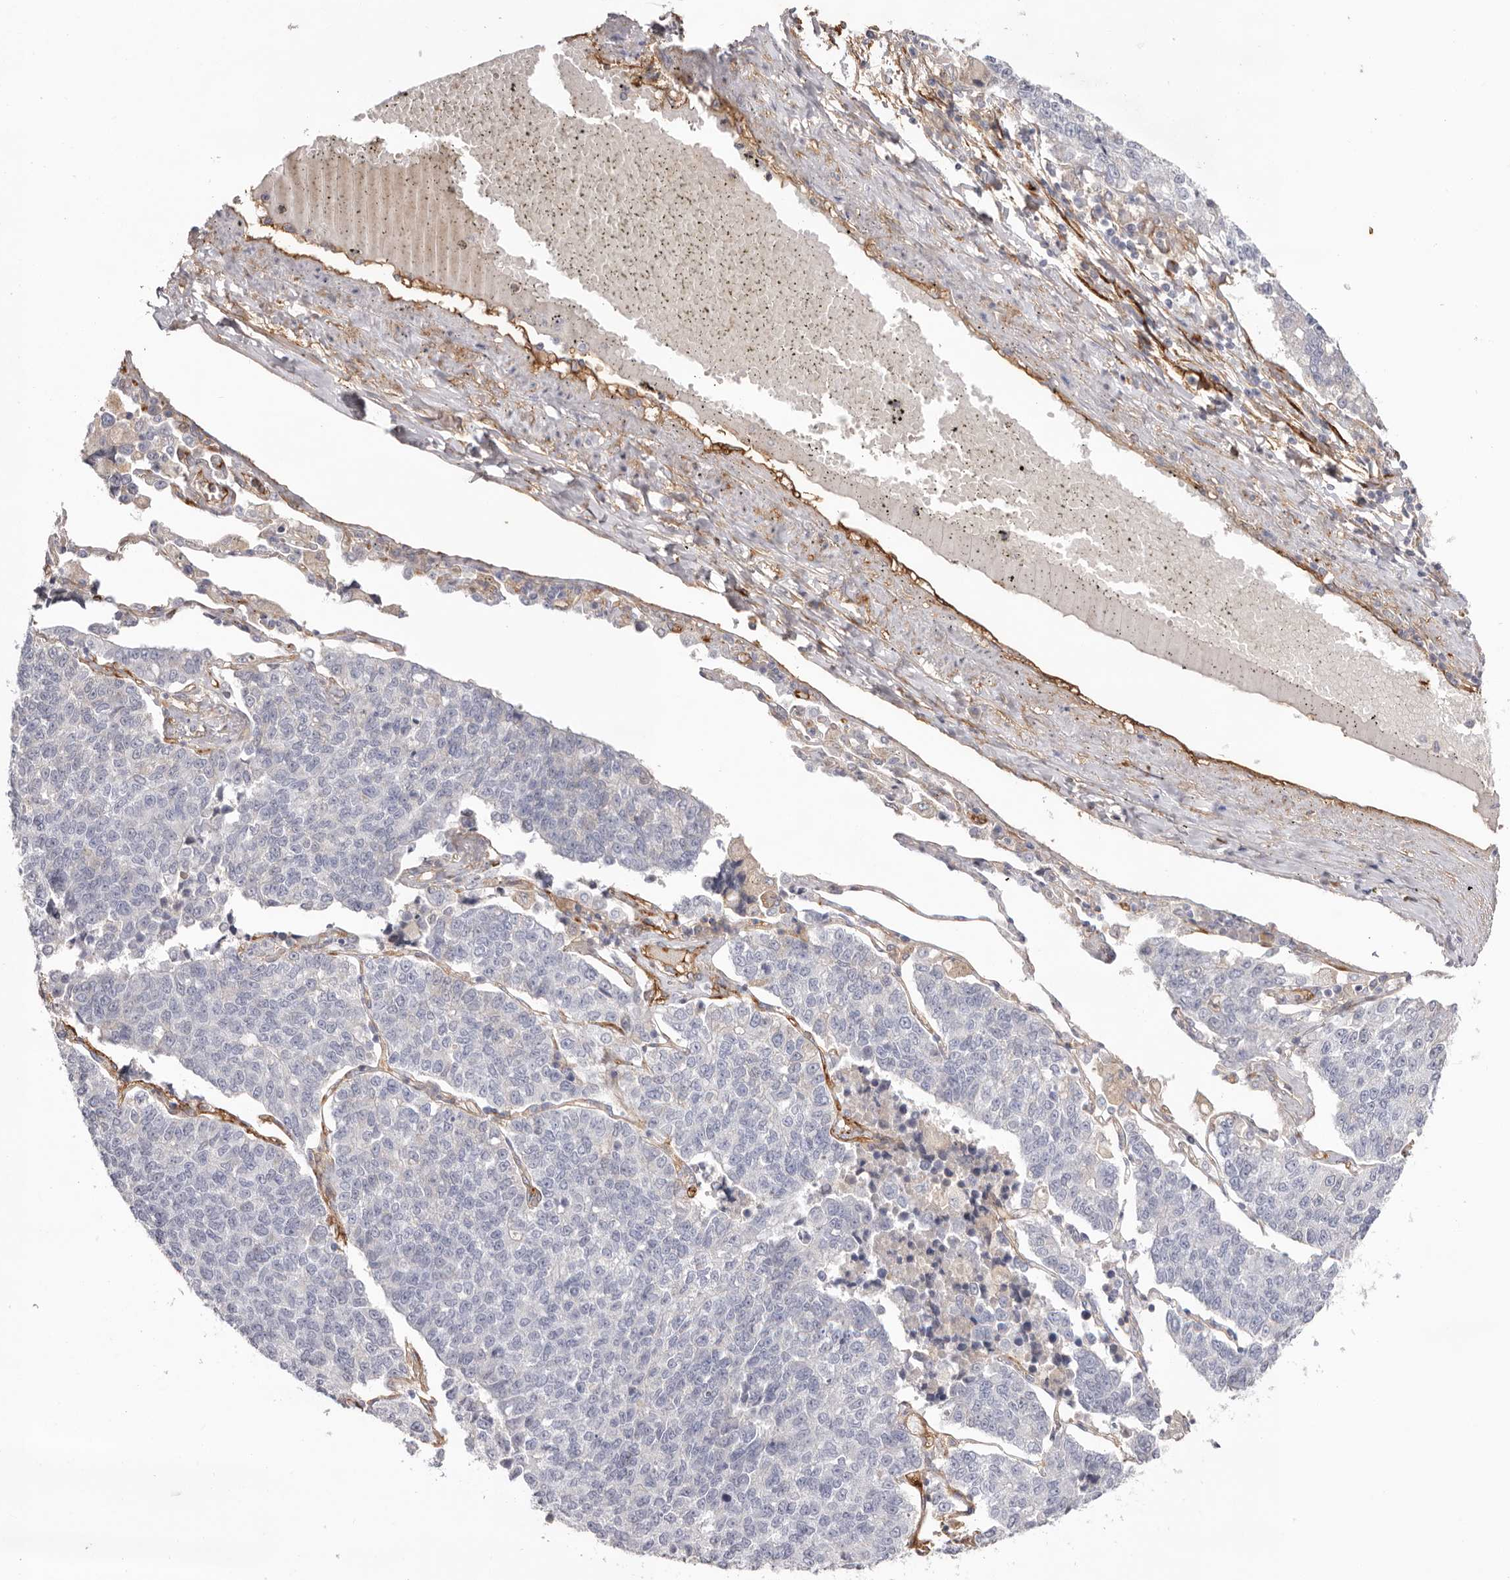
{"staining": {"intensity": "negative", "quantity": "none", "location": "none"}, "tissue": "lung cancer", "cell_type": "Tumor cells", "image_type": "cancer", "snomed": [{"axis": "morphology", "description": "Adenocarcinoma, NOS"}, {"axis": "topography", "description": "Lung"}], "caption": "High magnification brightfield microscopy of lung cancer stained with DAB (brown) and counterstained with hematoxylin (blue): tumor cells show no significant expression.", "gene": "LRRC66", "patient": {"sex": "male", "age": 49}}